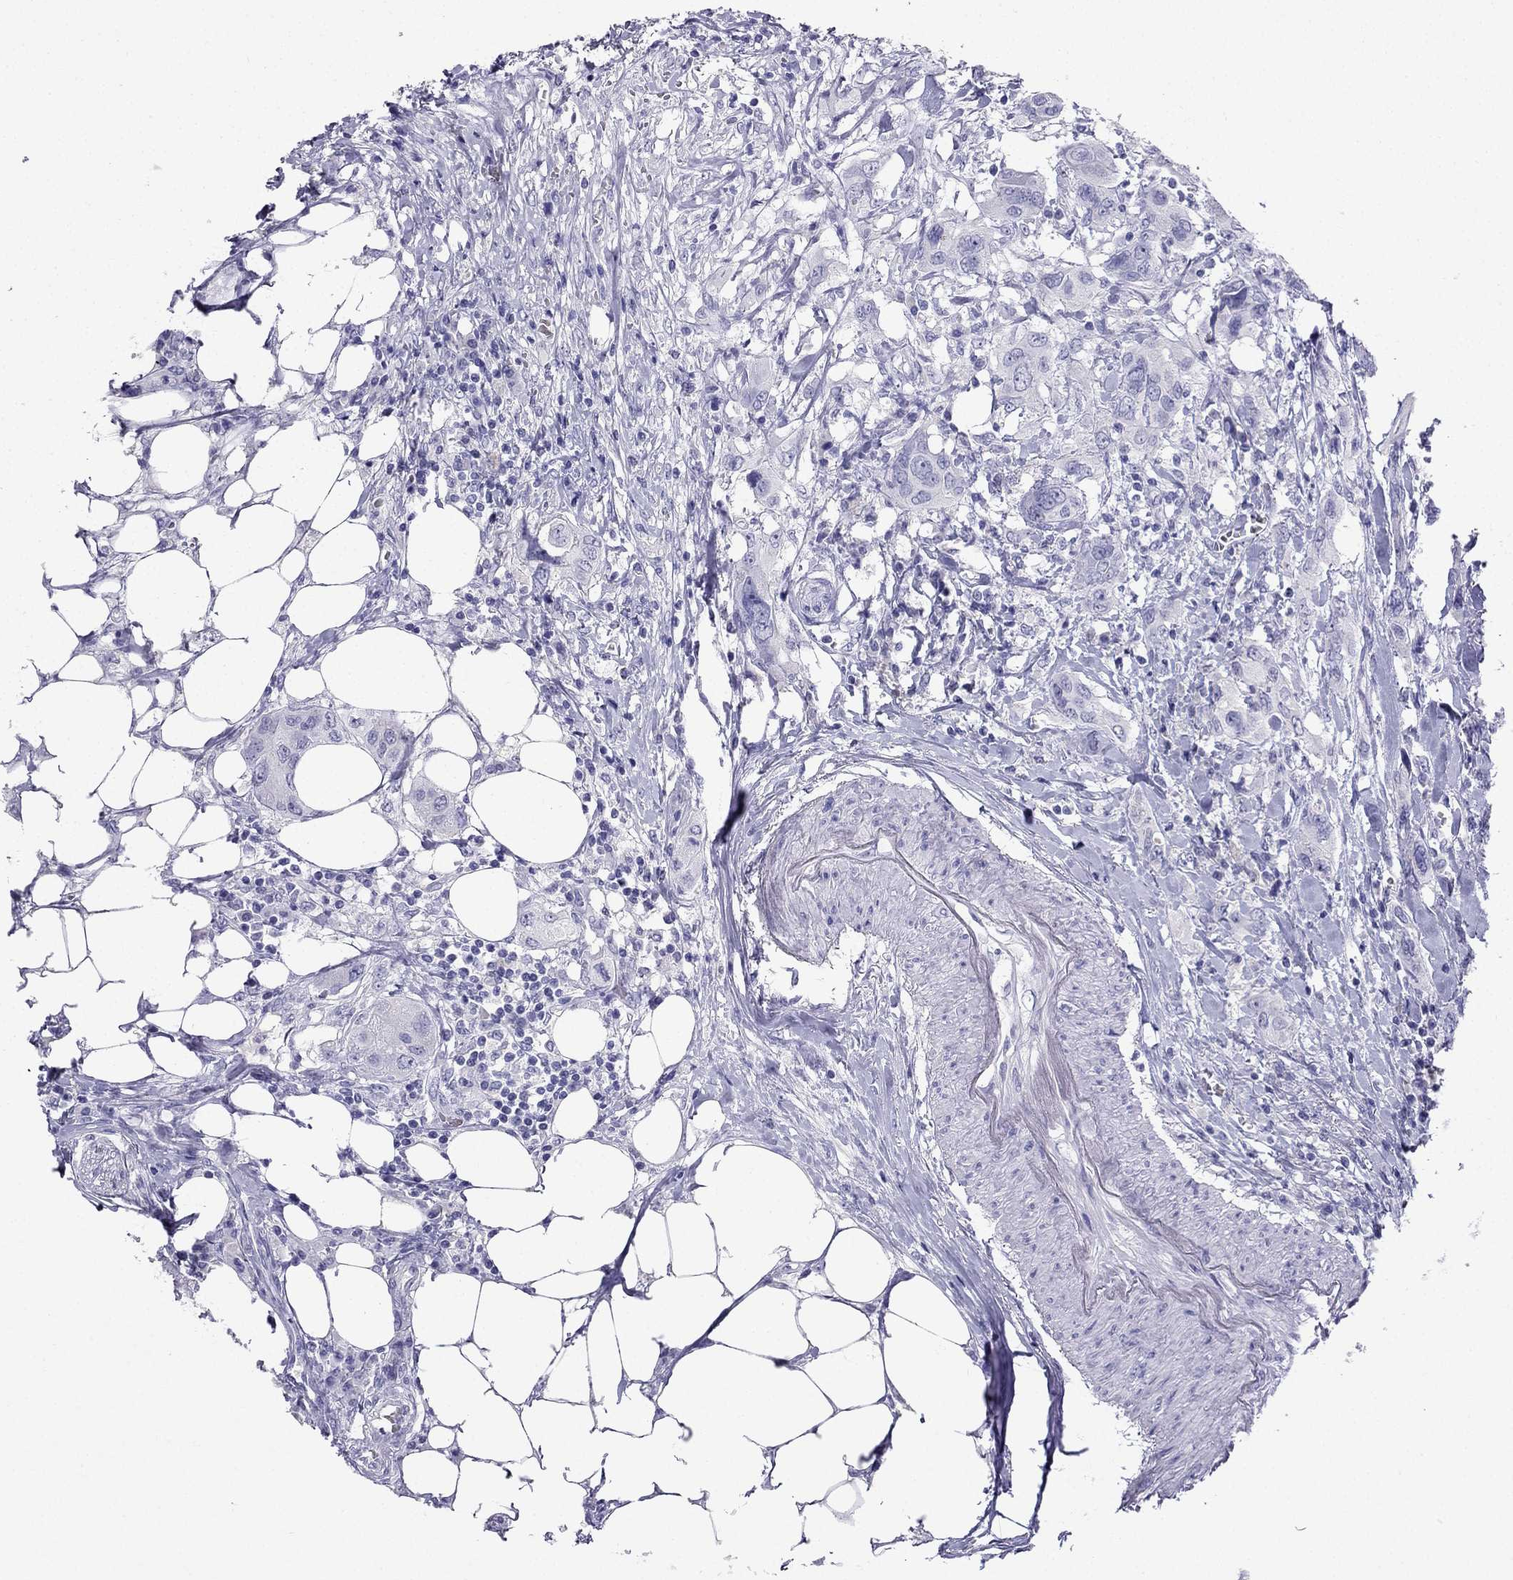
{"staining": {"intensity": "negative", "quantity": "none", "location": "none"}, "tissue": "urothelial cancer", "cell_type": "Tumor cells", "image_type": "cancer", "snomed": [{"axis": "morphology", "description": "Urothelial carcinoma, NOS"}, {"axis": "morphology", "description": "Urothelial carcinoma, High grade"}, {"axis": "topography", "description": "Urinary bladder"}], "caption": "Urothelial cancer was stained to show a protein in brown. There is no significant staining in tumor cells. (DAB IHC visualized using brightfield microscopy, high magnification).", "gene": "NPTX1", "patient": {"sex": "male", "age": 63}}